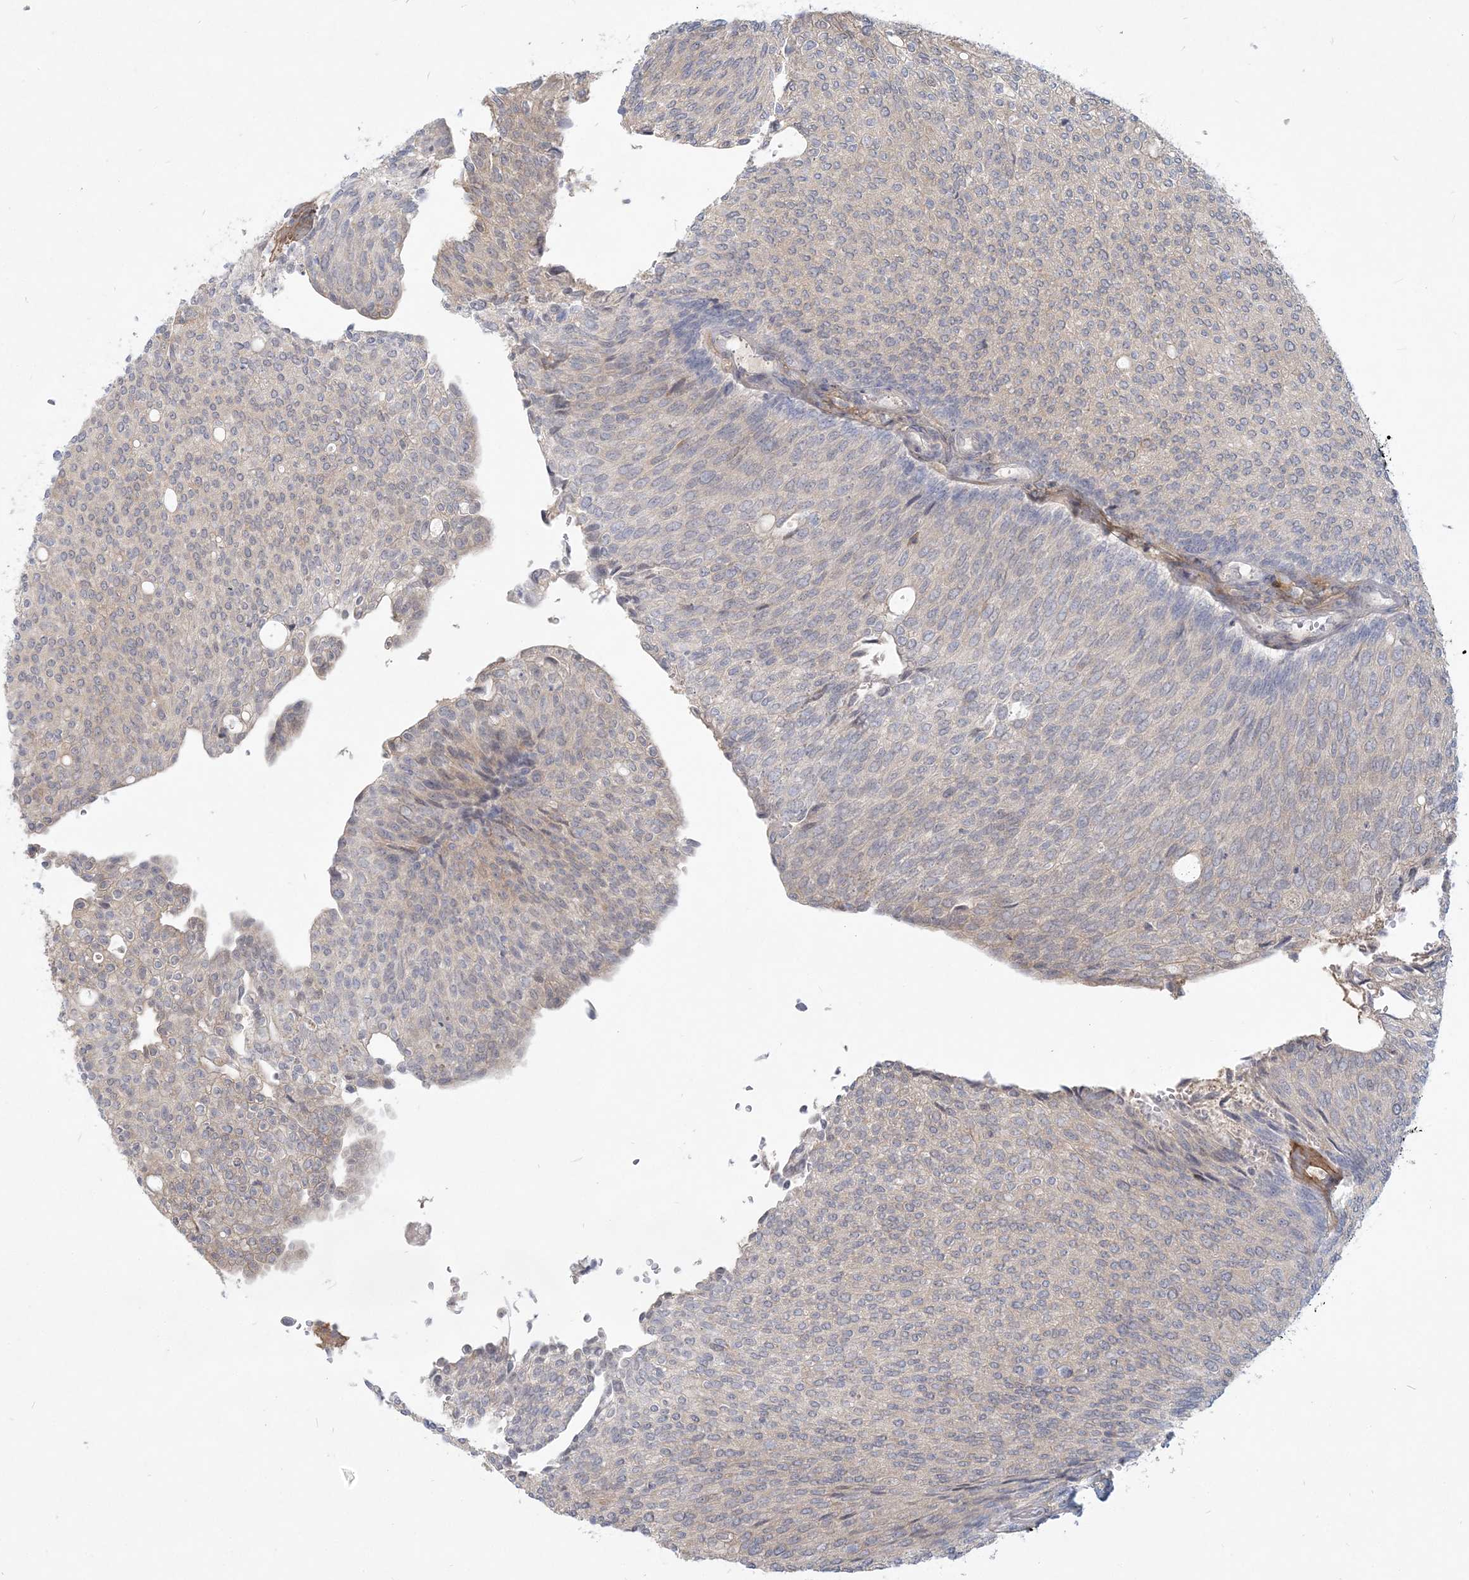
{"staining": {"intensity": "negative", "quantity": "none", "location": "none"}, "tissue": "urothelial cancer", "cell_type": "Tumor cells", "image_type": "cancer", "snomed": [{"axis": "morphology", "description": "Urothelial carcinoma, Low grade"}, {"axis": "topography", "description": "Urinary bladder"}], "caption": "Protein analysis of urothelial carcinoma (low-grade) reveals no significant staining in tumor cells.", "gene": "GMPPA", "patient": {"sex": "female", "age": 79}}